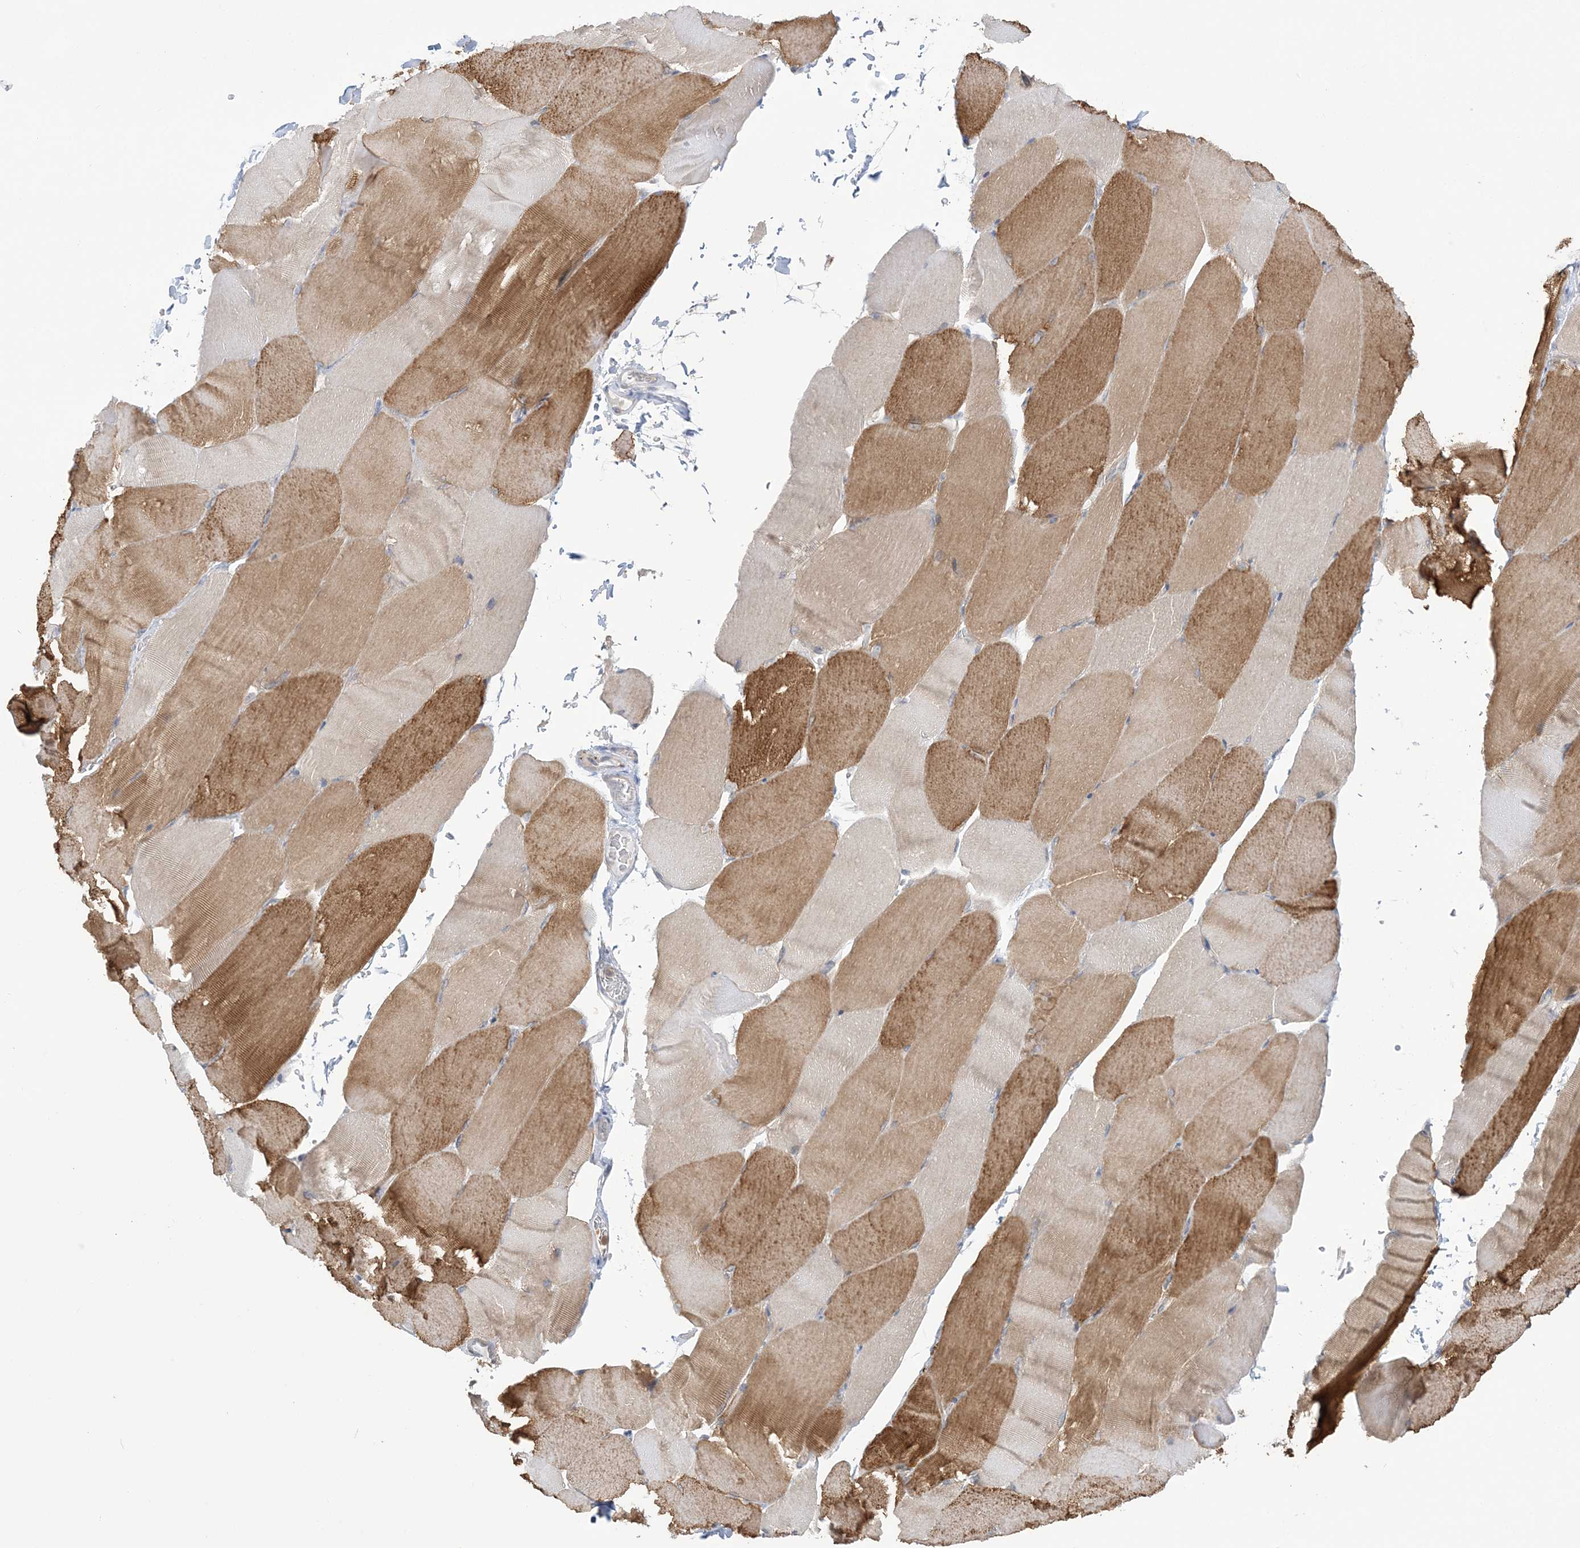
{"staining": {"intensity": "moderate", "quantity": ">75%", "location": "cytoplasmic/membranous"}, "tissue": "skeletal muscle", "cell_type": "Myocytes", "image_type": "normal", "snomed": [{"axis": "morphology", "description": "Normal tissue, NOS"}, {"axis": "topography", "description": "Skeletal muscle"}, {"axis": "topography", "description": "Parathyroid gland"}], "caption": "Immunohistochemistry micrograph of benign skeletal muscle: skeletal muscle stained using IHC reveals medium levels of moderate protein expression localized specifically in the cytoplasmic/membranous of myocytes, appearing as a cytoplasmic/membranous brown color.", "gene": "FARSB", "patient": {"sex": "female", "age": 37}}